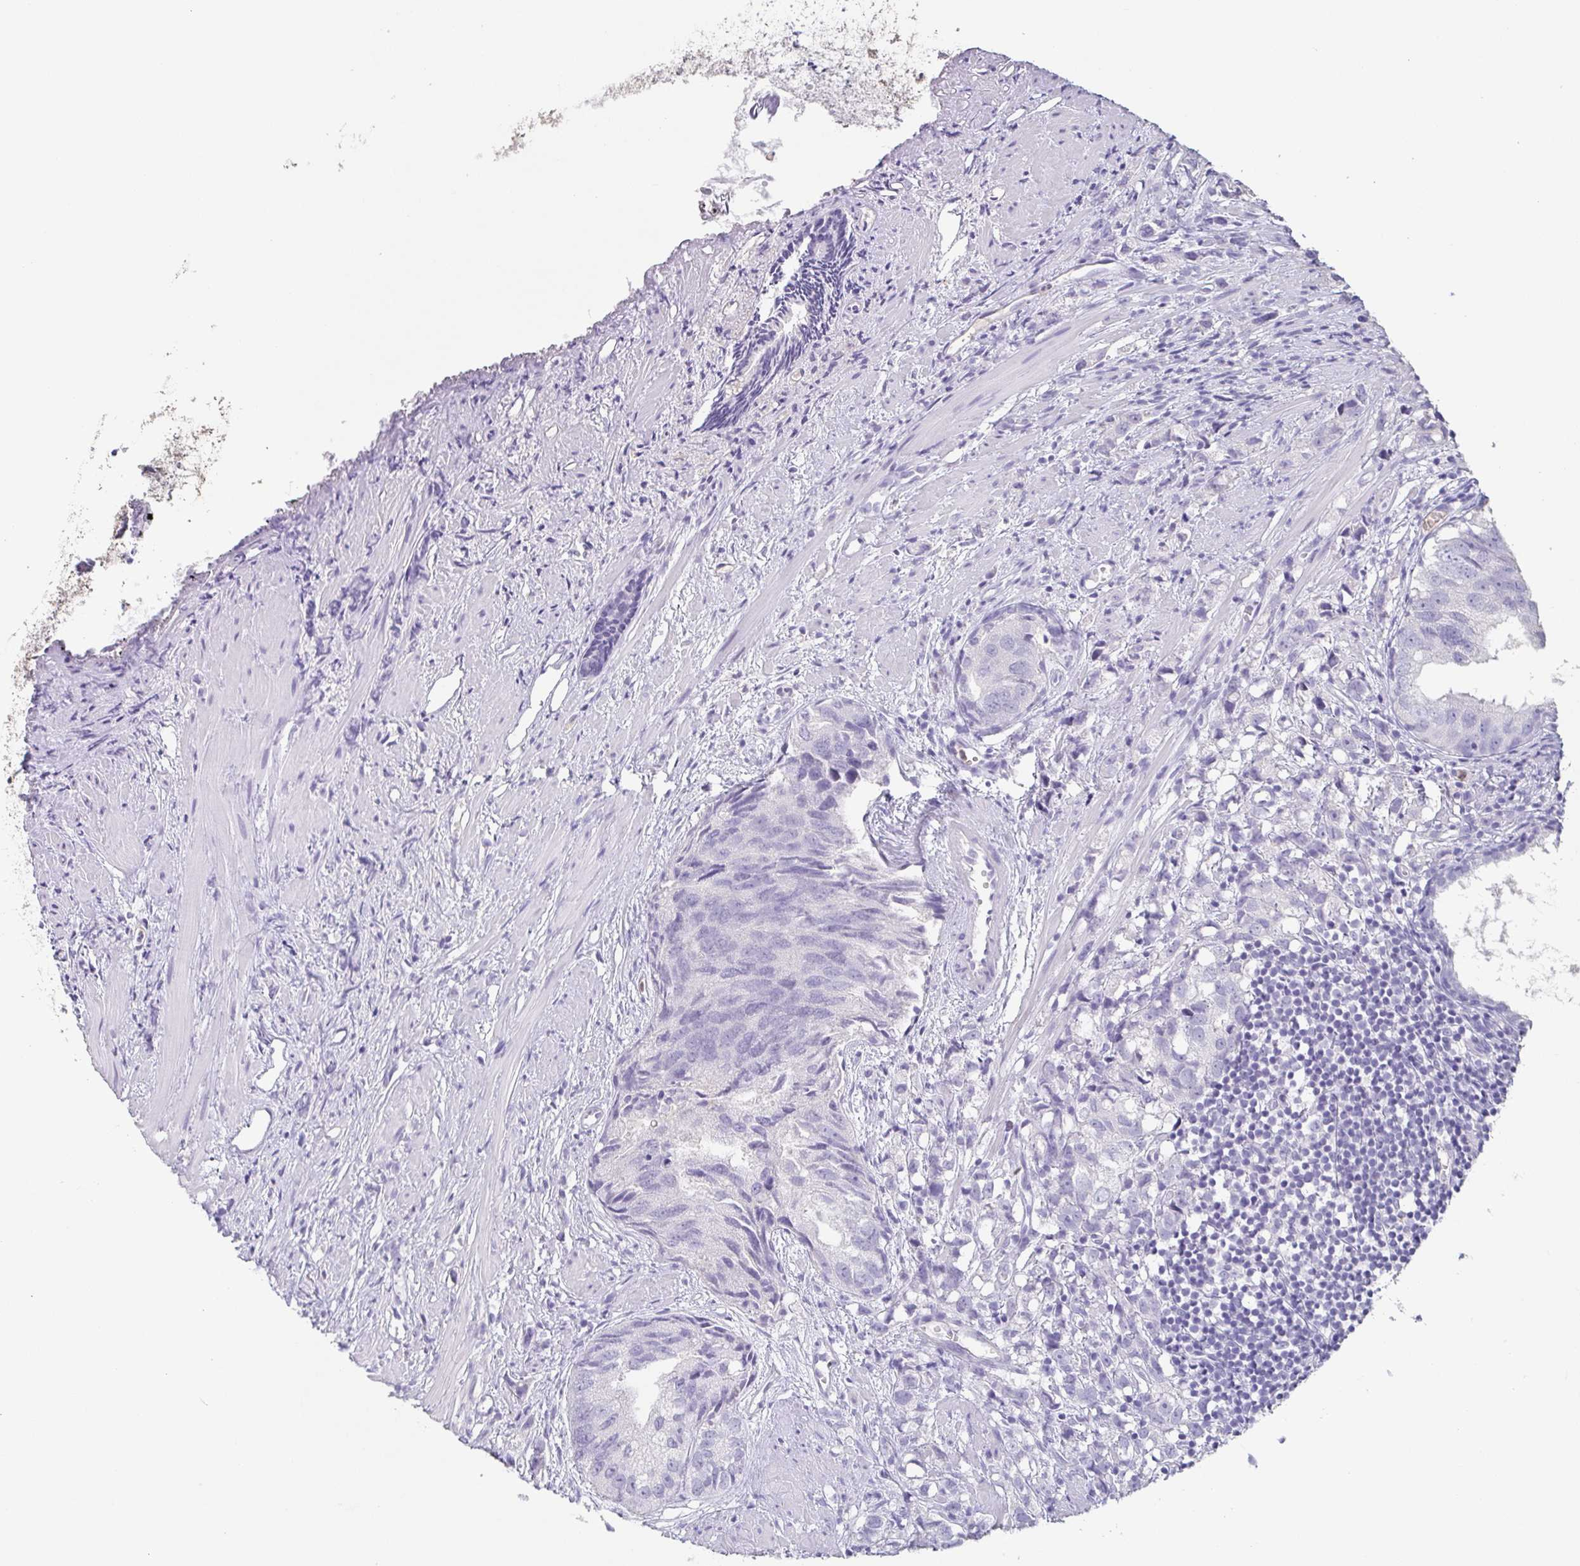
{"staining": {"intensity": "negative", "quantity": "none", "location": "none"}, "tissue": "prostate cancer", "cell_type": "Tumor cells", "image_type": "cancer", "snomed": [{"axis": "morphology", "description": "Adenocarcinoma, High grade"}, {"axis": "topography", "description": "Prostate"}], "caption": "The micrograph exhibits no significant staining in tumor cells of adenocarcinoma (high-grade) (prostate).", "gene": "BPIFA2", "patient": {"sex": "male", "age": 58}}